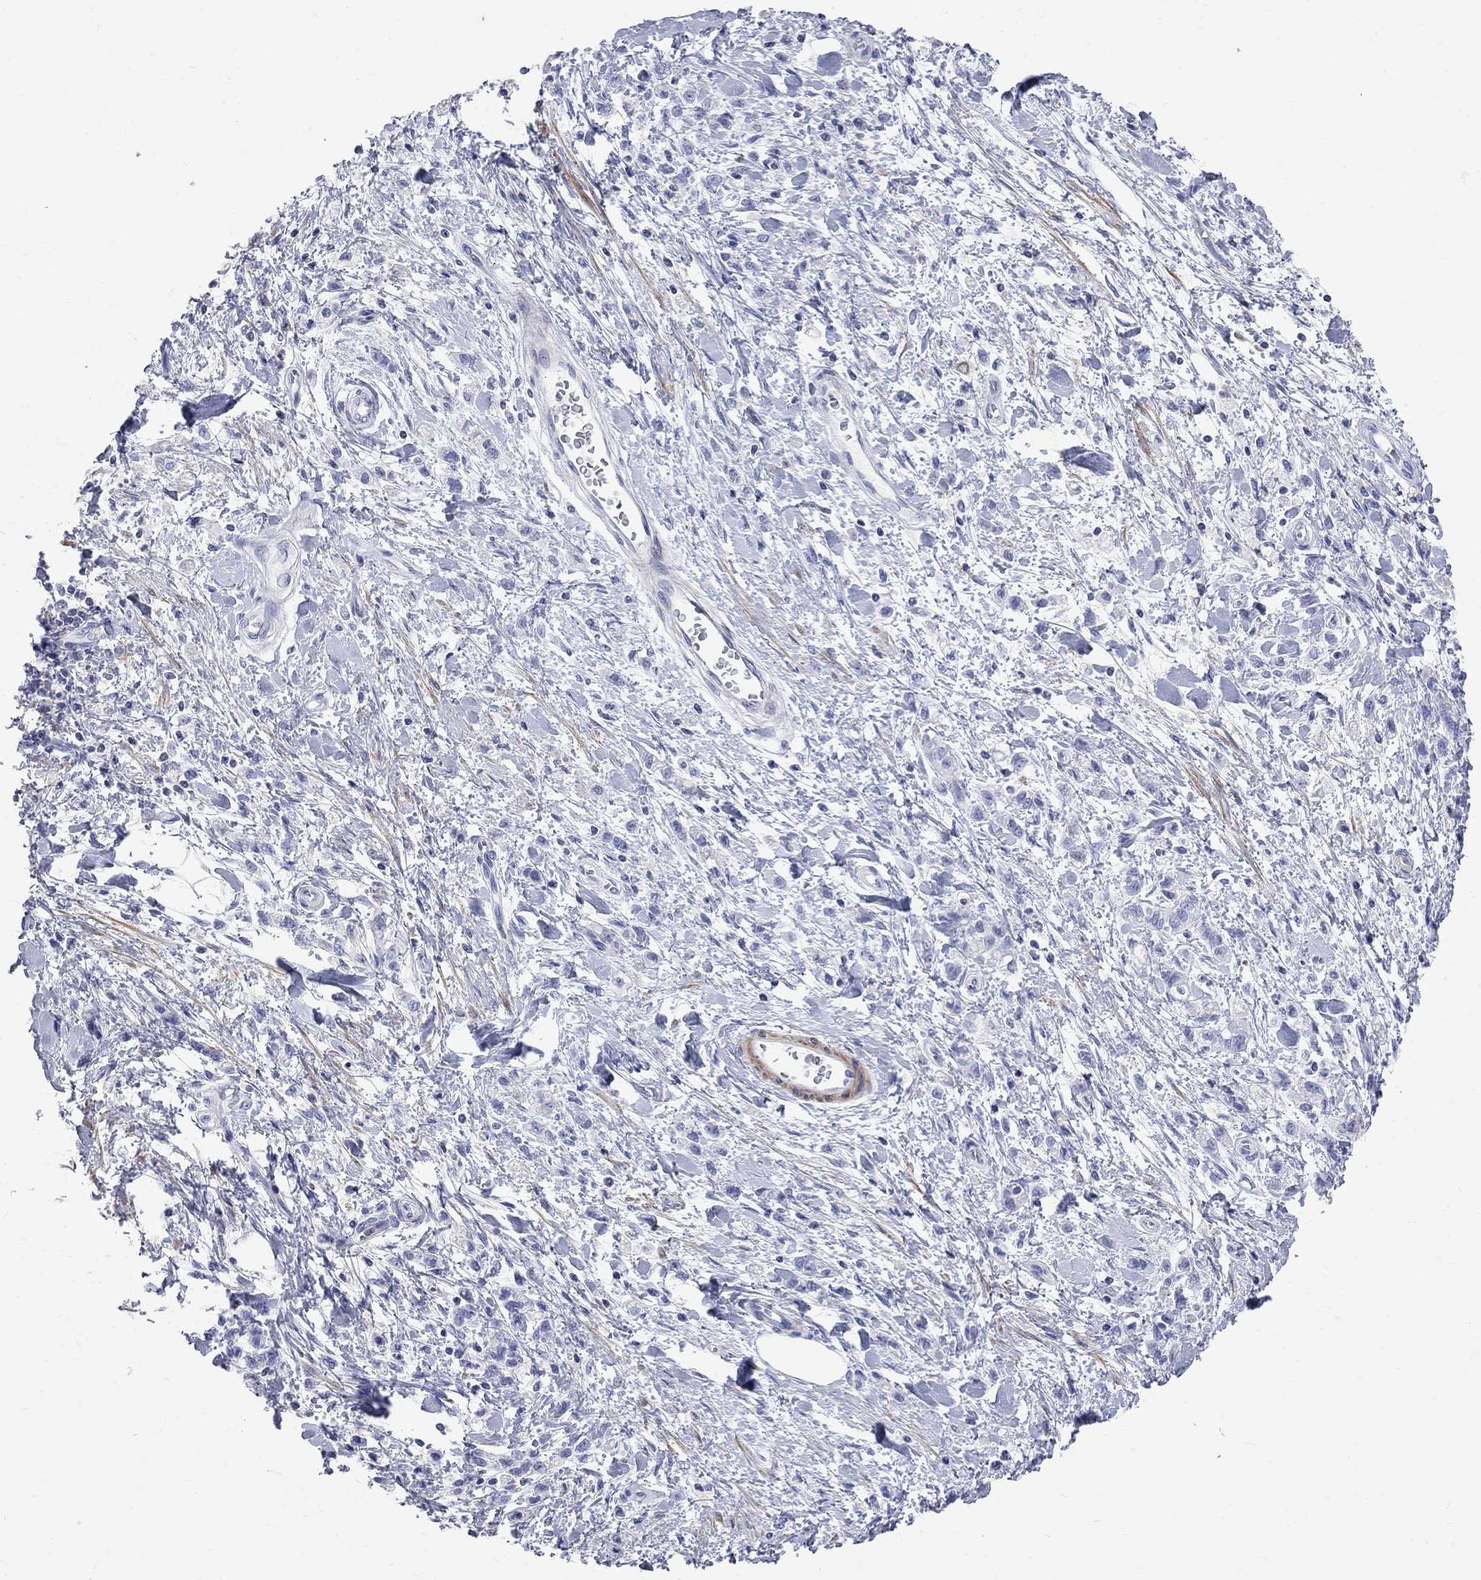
{"staining": {"intensity": "negative", "quantity": "none", "location": "none"}, "tissue": "stomach cancer", "cell_type": "Tumor cells", "image_type": "cancer", "snomed": [{"axis": "morphology", "description": "Adenocarcinoma, NOS"}, {"axis": "topography", "description": "Stomach"}], "caption": "Human adenocarcinoma (stomach) stained for a protein using immunohistochemistry (IHC) displays no positivity in tumor cells.", "gene": "S100A3", "patient": {"sex": "male", "age": 77}}